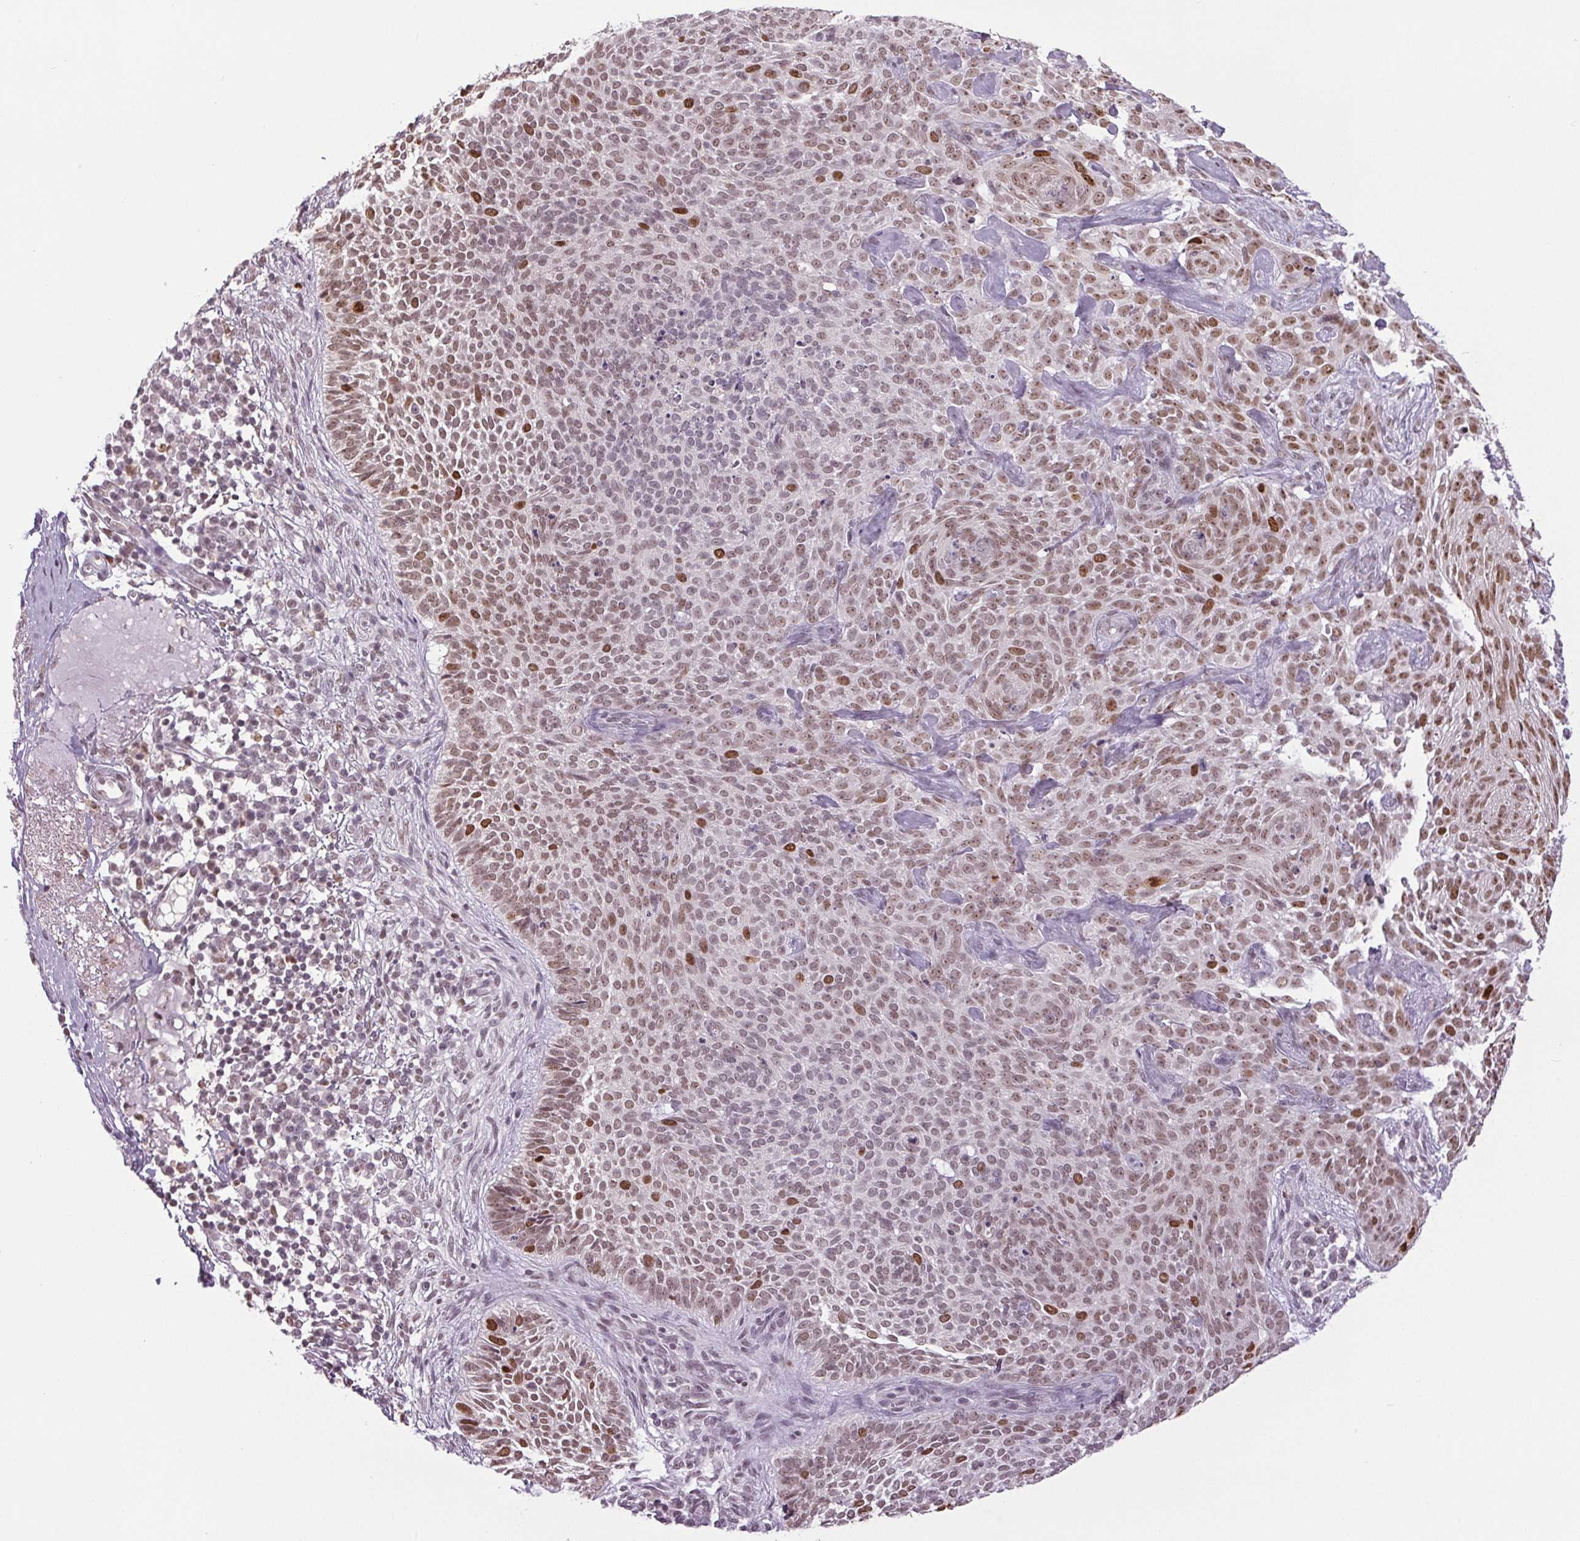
{"staining": {"intensity": "moderate", "quantity": ">75%", "location": "nuclear"}, "tissue": "skin cancer", "cell_type": "Tumor cells", "image_type": "cancer", "snomed": [{"axis": "morphology", "description": "Basal cell carcinoma"}, {"axis": "topography", "description": "Skin"}, {"axis": "topography", "description": "Skin of face"}], "caption": "Immunohistochemical staining of human skin cancer (basal cell carcinoma) reveals moderate nuclear protein positivity in about >75% of tumor cells.", "gene": "SMIM6", "patient": {"sex": "female", "age": 82}}